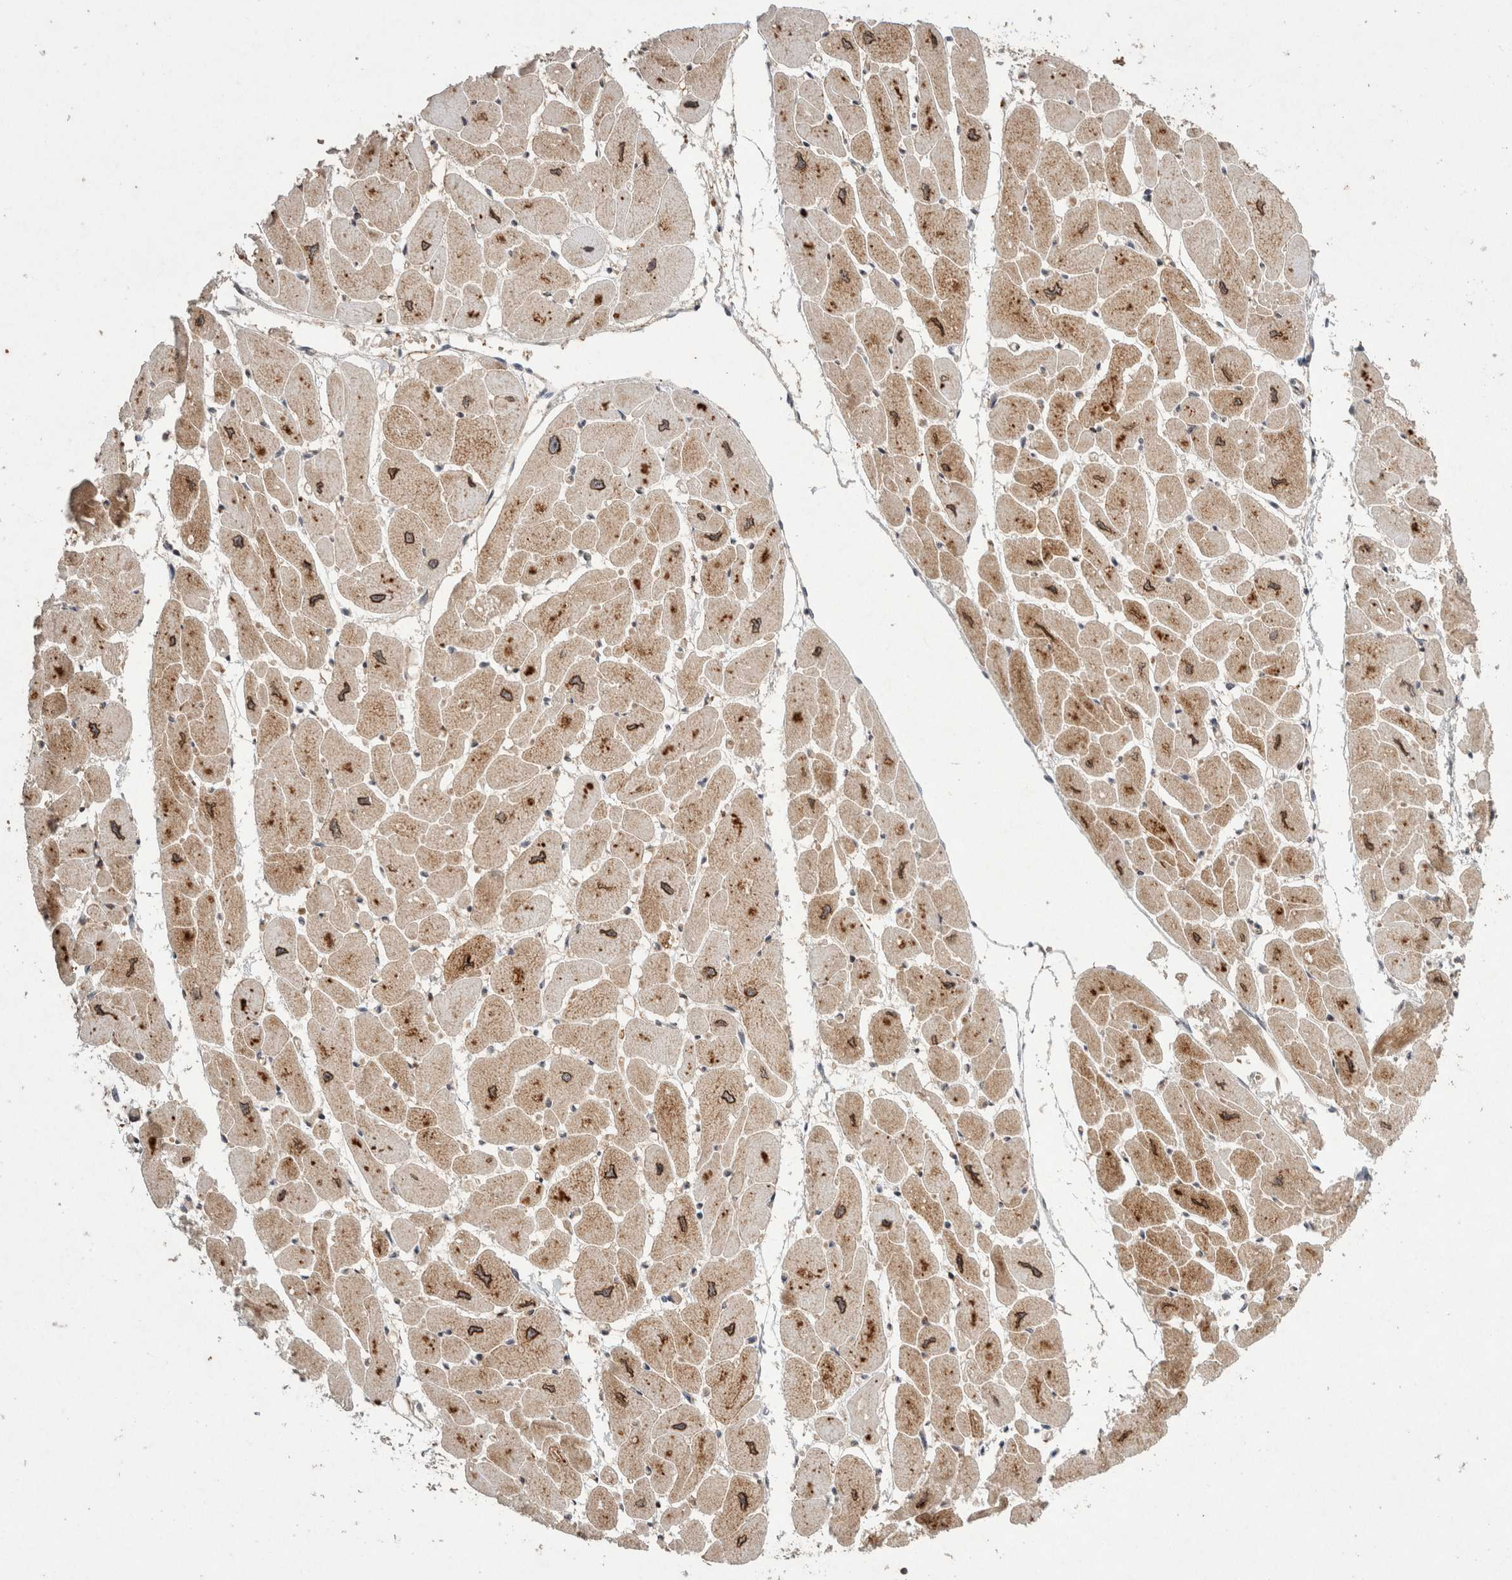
{"staining": {"intensity": "moderate", "quantity": ">75%", "location": "cytoplasmic/membranous,nuclear"}, "tissue": "heart muscle", "cell_type": "Cardiomyocytes", "image_type": "normal", "snomed": [{"axis": "morphology", "description": "Normal tissue, NOS"}, {"axis": "topography", "description": "Heart"}], "caption": "IHC of normal human heart muscle displays medium levels of moderate cytoplasmic/membranous,nuclear expression in approximately >75% of cardiomyocytes.", "gene": "STK11", "patient": {"sex": "female", "age": 54}}